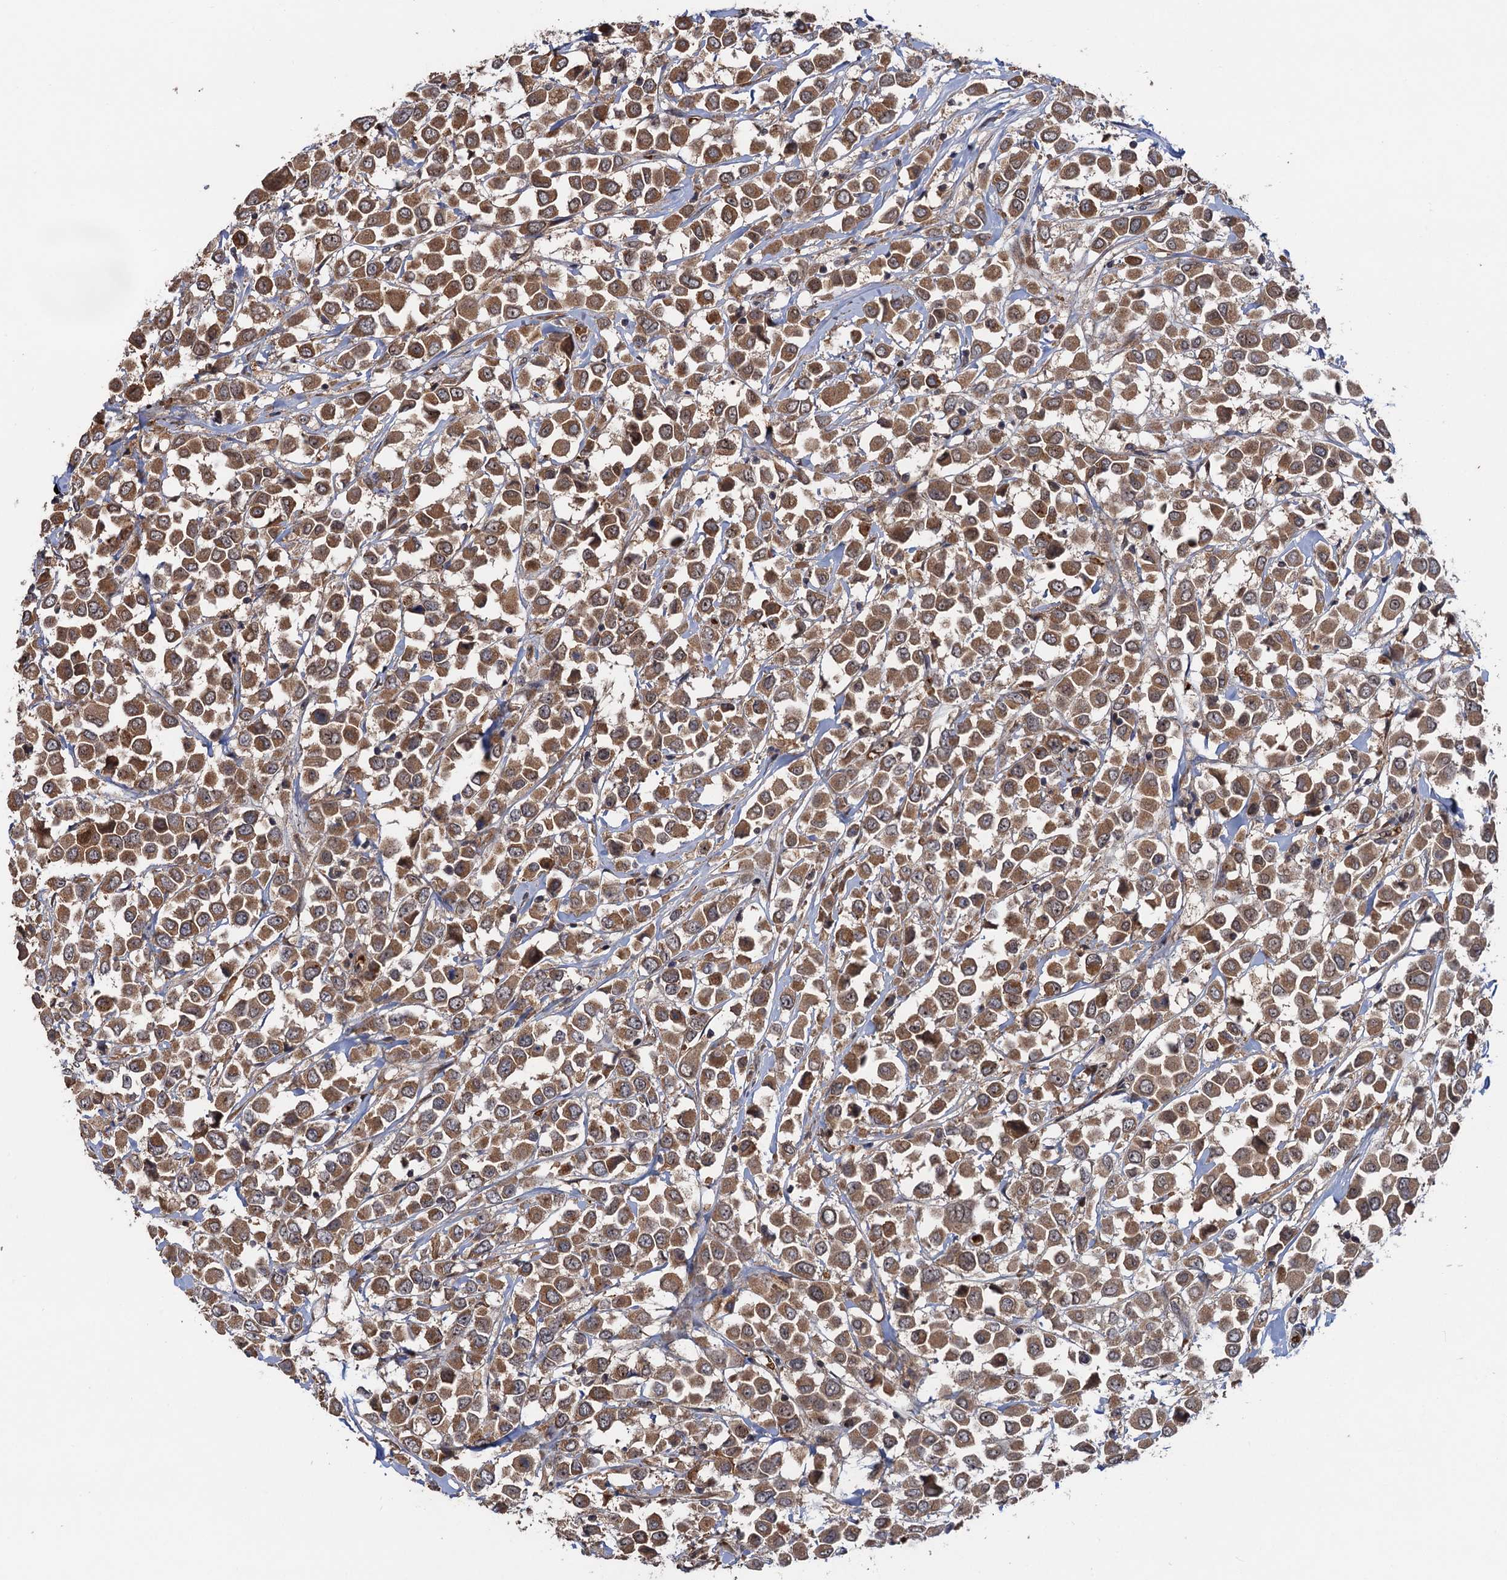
{"staining": {"intensity": "moderate", "quantity": ">75%", "location": "cytoplasmic/membranous"}, "tissue": "breast cancer", "cell_type": "Tumor cells", "image_type": "cancer", "snomed": [{"axis": "morphology", "description": "Duct carcinoma"}, {"axis": "topography", "description": "Breast"}], "caption": "A brown stain shows moderate cytoplasmic/membranous positivity of a protein in human breast intraductal carcinoma tumor cells.", "gene": "SNX32", "patient": {"sex": "female", "age": 61}}